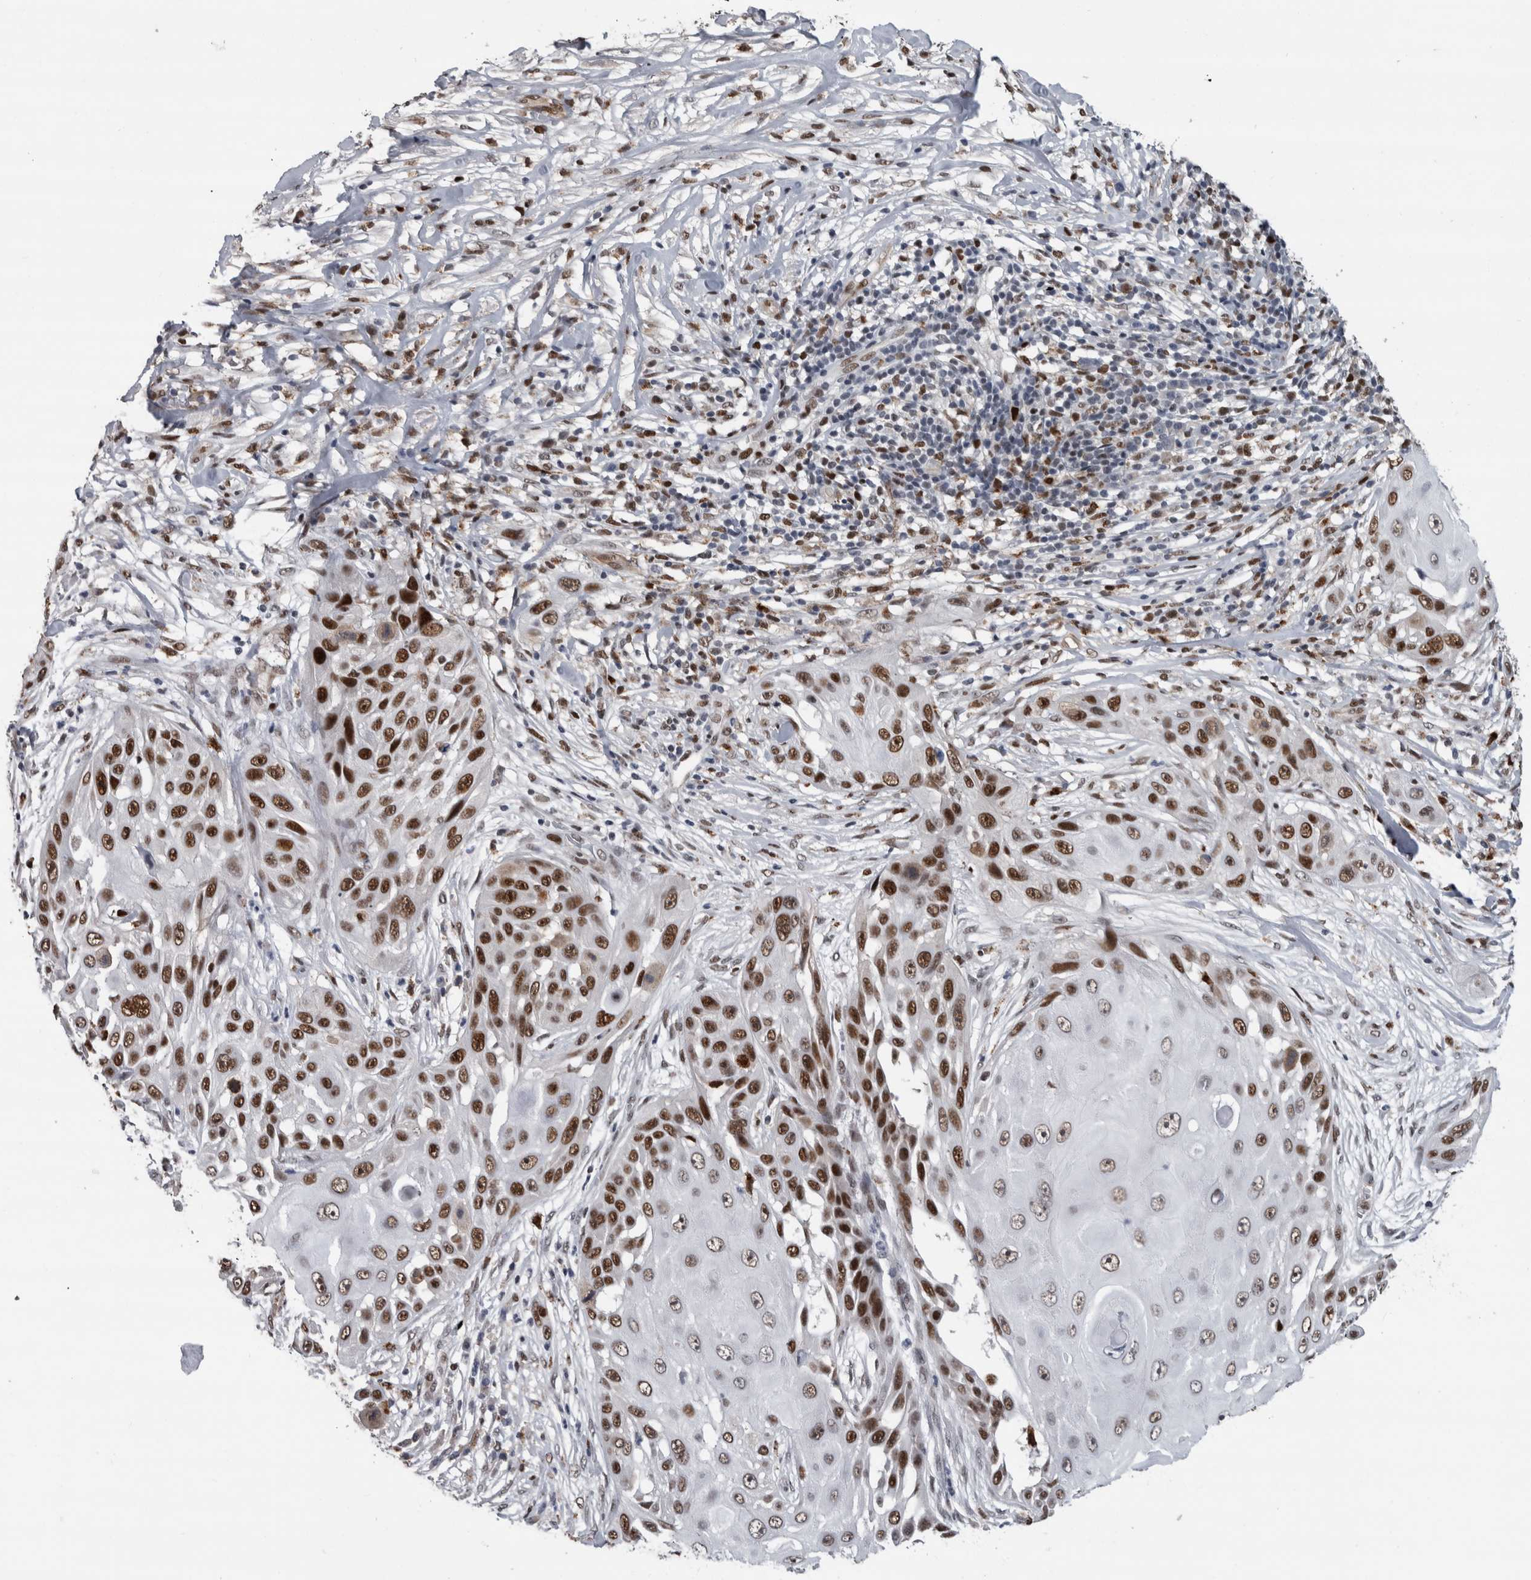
{"staining": {"intensity": "strong", "quantity": ">75%", "location": "nuclear"}, "tissue": "skin cancer", "cell_type": "Tumor cells", "image_type": "cancer", "snomed": [{"axis": "morphology", "description": "Squamous cell carcinoma, NOS"}, {"axis": "topography", "description": "Skin"}], "caption": "Human skin cancer (squamous cell carcinoma) stained for a protein (brown) displays strong nuclear positive expression in approximately >75% of tumor cells.", "gene": "POLD2", "patient": {"sex": "female", "age": 44}}